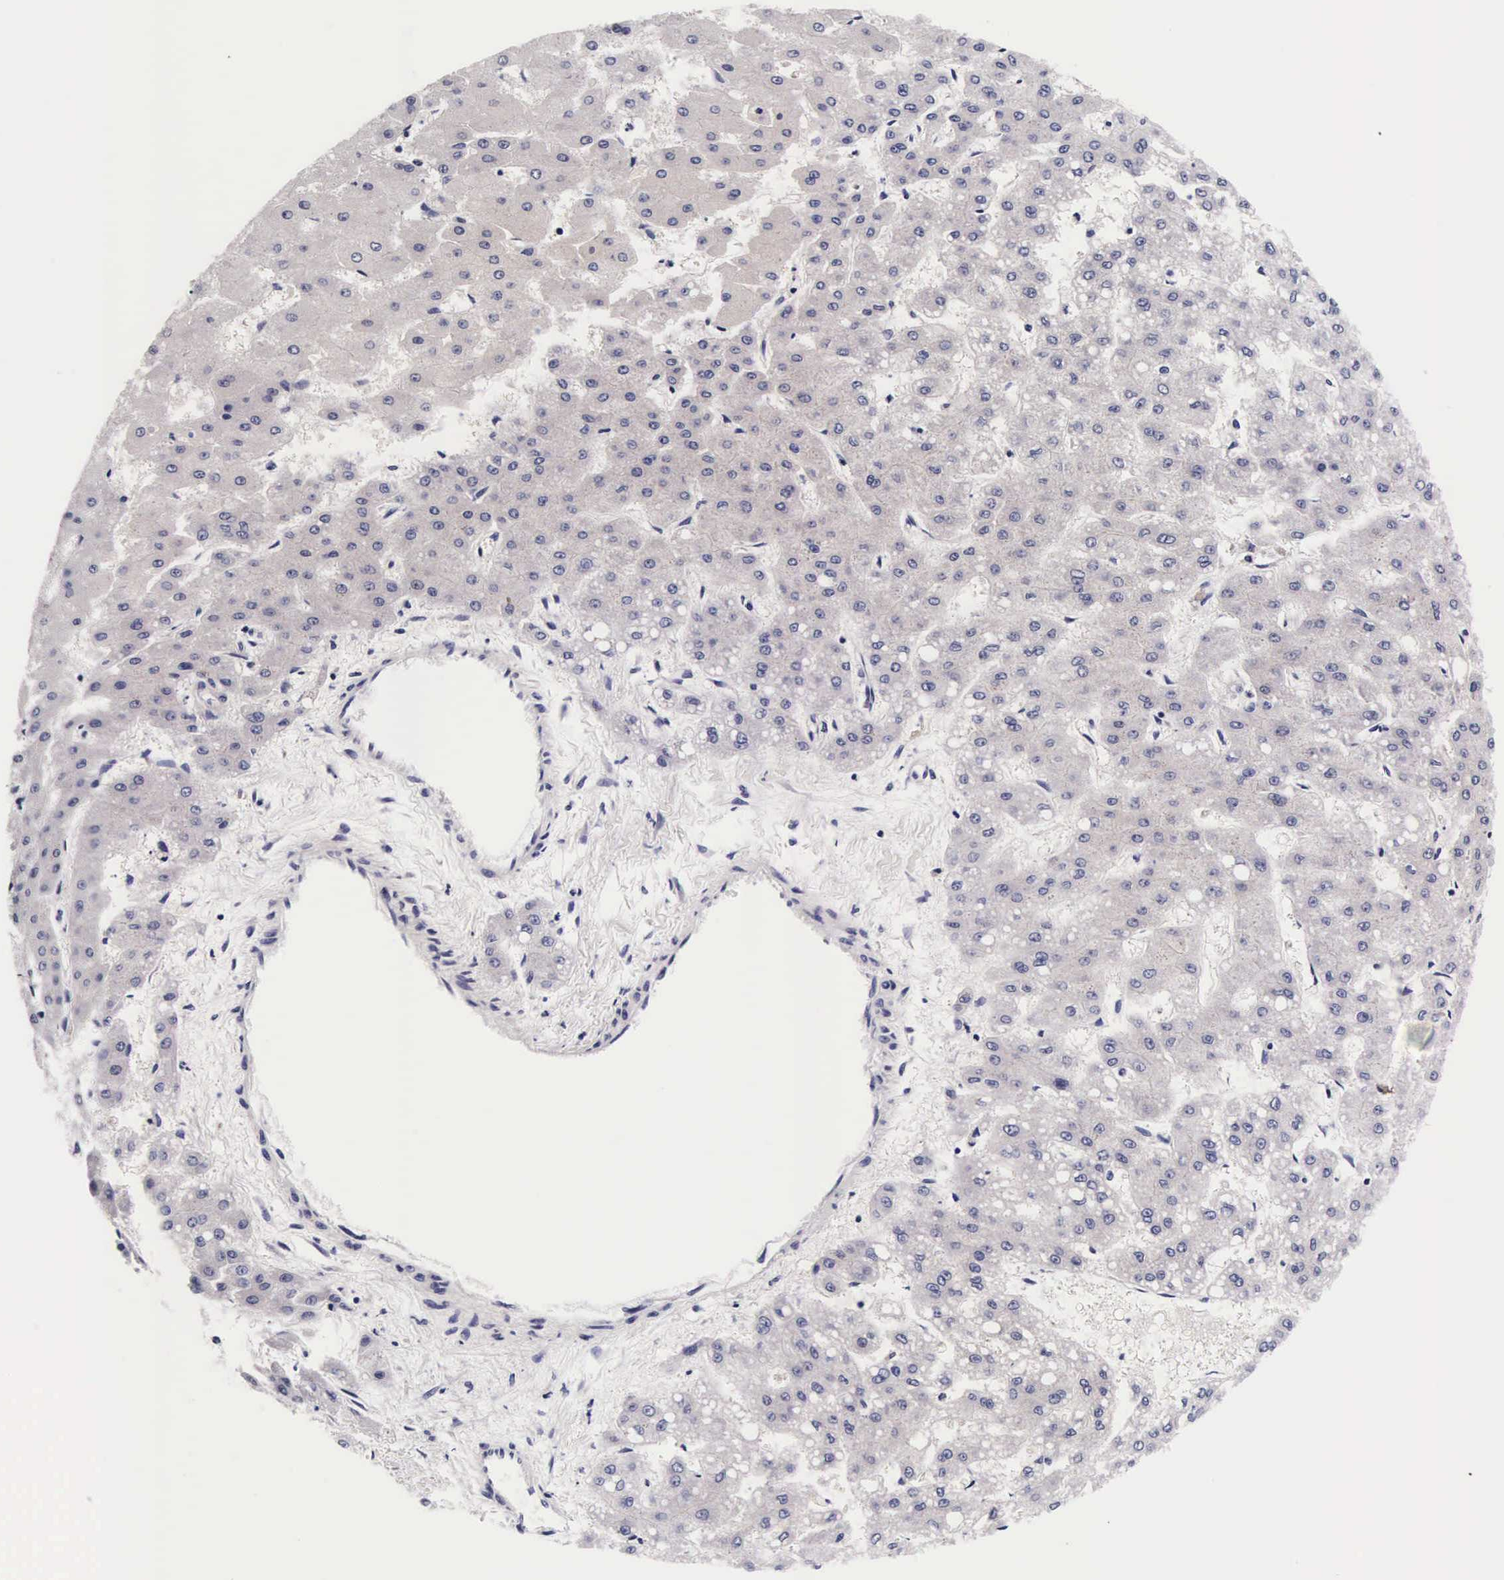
{"staining": {"intensity": "negative", "quantity": "none", "location": "none"}, "tissue": "liver cancer", "cell_type": "Tumor cells", "image_type": "cancer", "snomed": [{"axis": "morphology", "description": "Carcinoma, Hepatocellular, NOS"}, {"axis": "topography", "description": "Liver"}], "caption": "This is an IHC histopathology image of liver hepatocellular carcinoma. There is no staining in tumor cells.", "gene": "UPRT", "patient": {"sex": "female", "age": 52}}